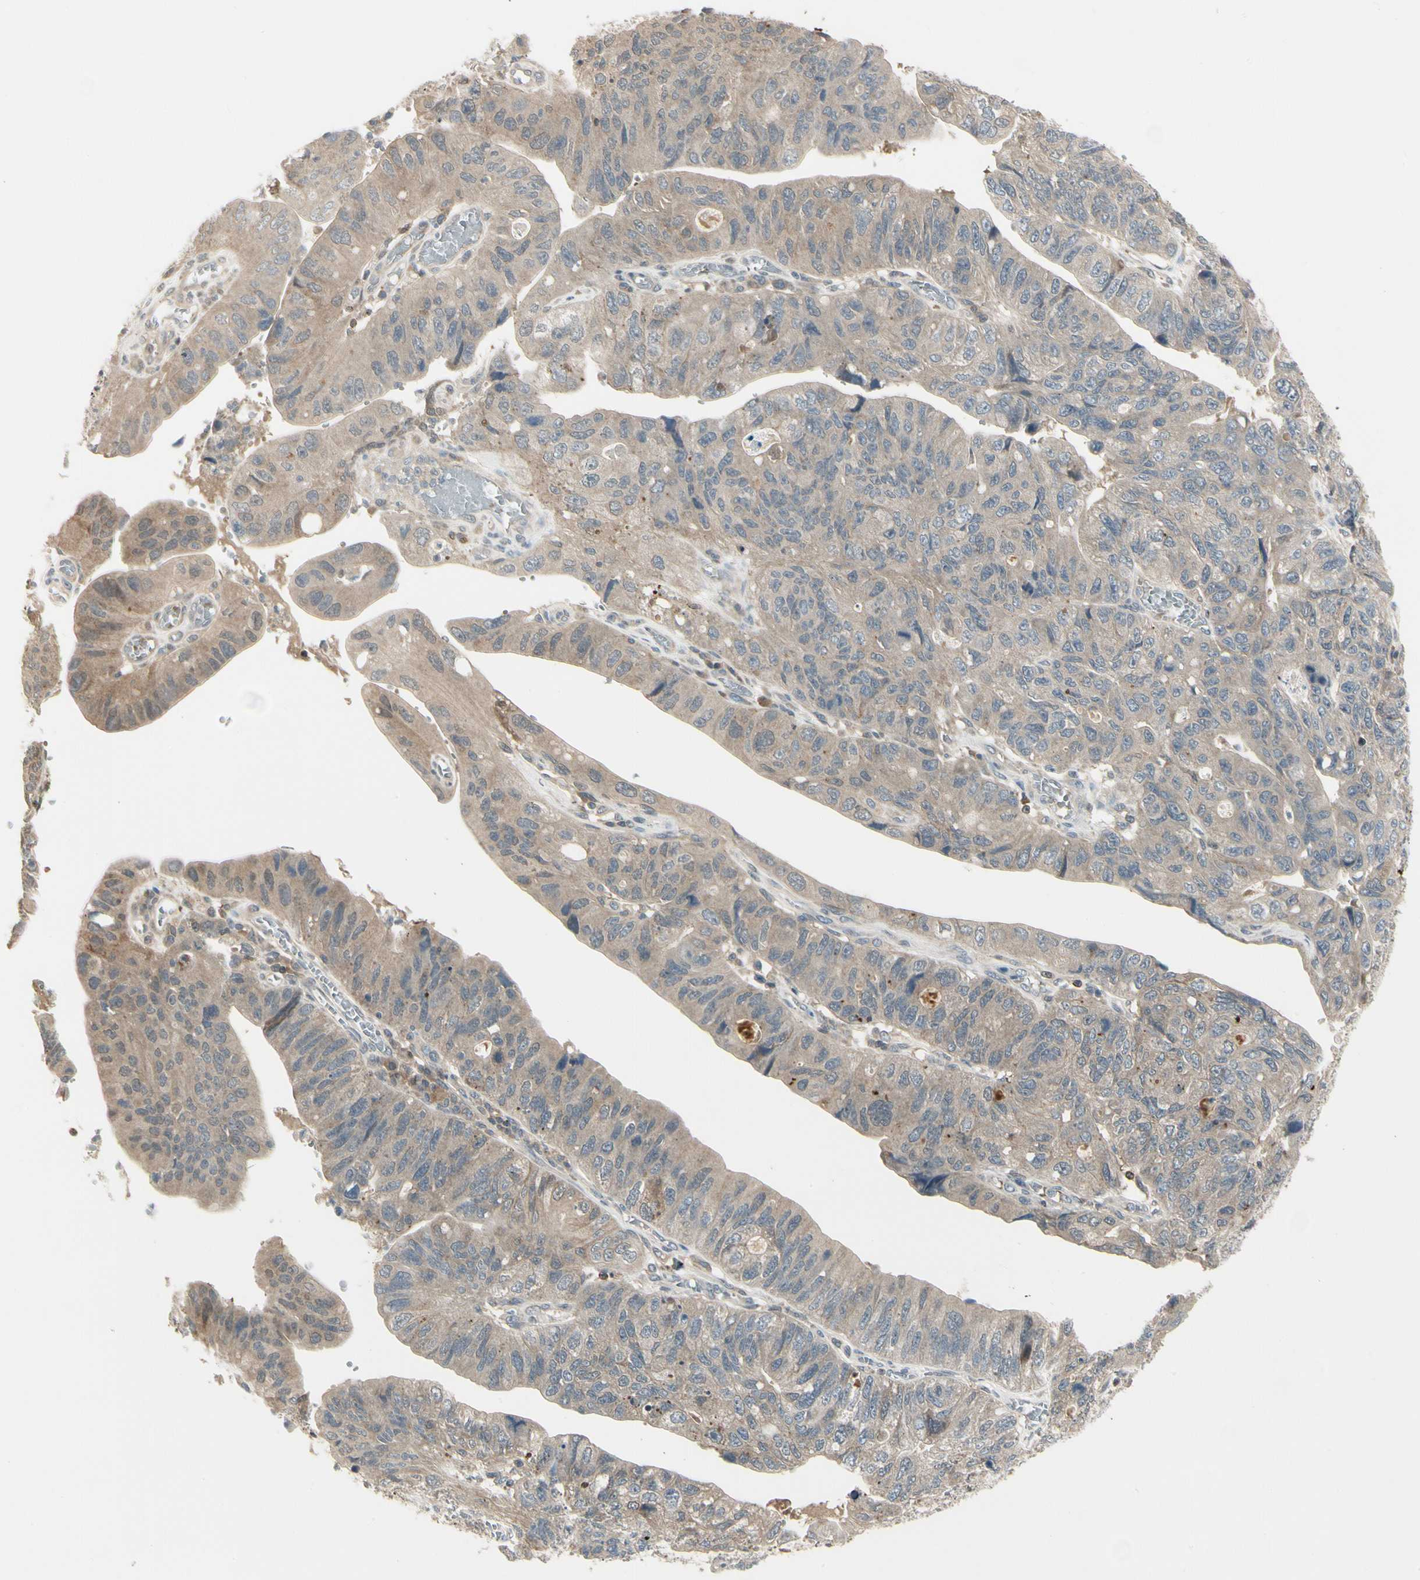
{"staining": {"intensity": "weak", "quantity": ">75%", "location": "cytoplasmic/membranous"}, "tissue": "stomach cancer", "cell_type": "Tumor cells", "image_type": "cancer", "snomed": [{"axis": "morphology", "description": "Adenocarcinoma, NOS"}, {"axis": "topography", "description": "Stomach"}], "caption": "This photomicrograph shows stomach cancer (adenocarcinoma) stained with immunohistochemistry to label a protein in brown. The cytoplasmic/membranous of tumor cells show weak positivity for the protein. Nuclei are counter-stained blue.", "gene": "EVC", "patient": {"sex": "male", "age": 59}}